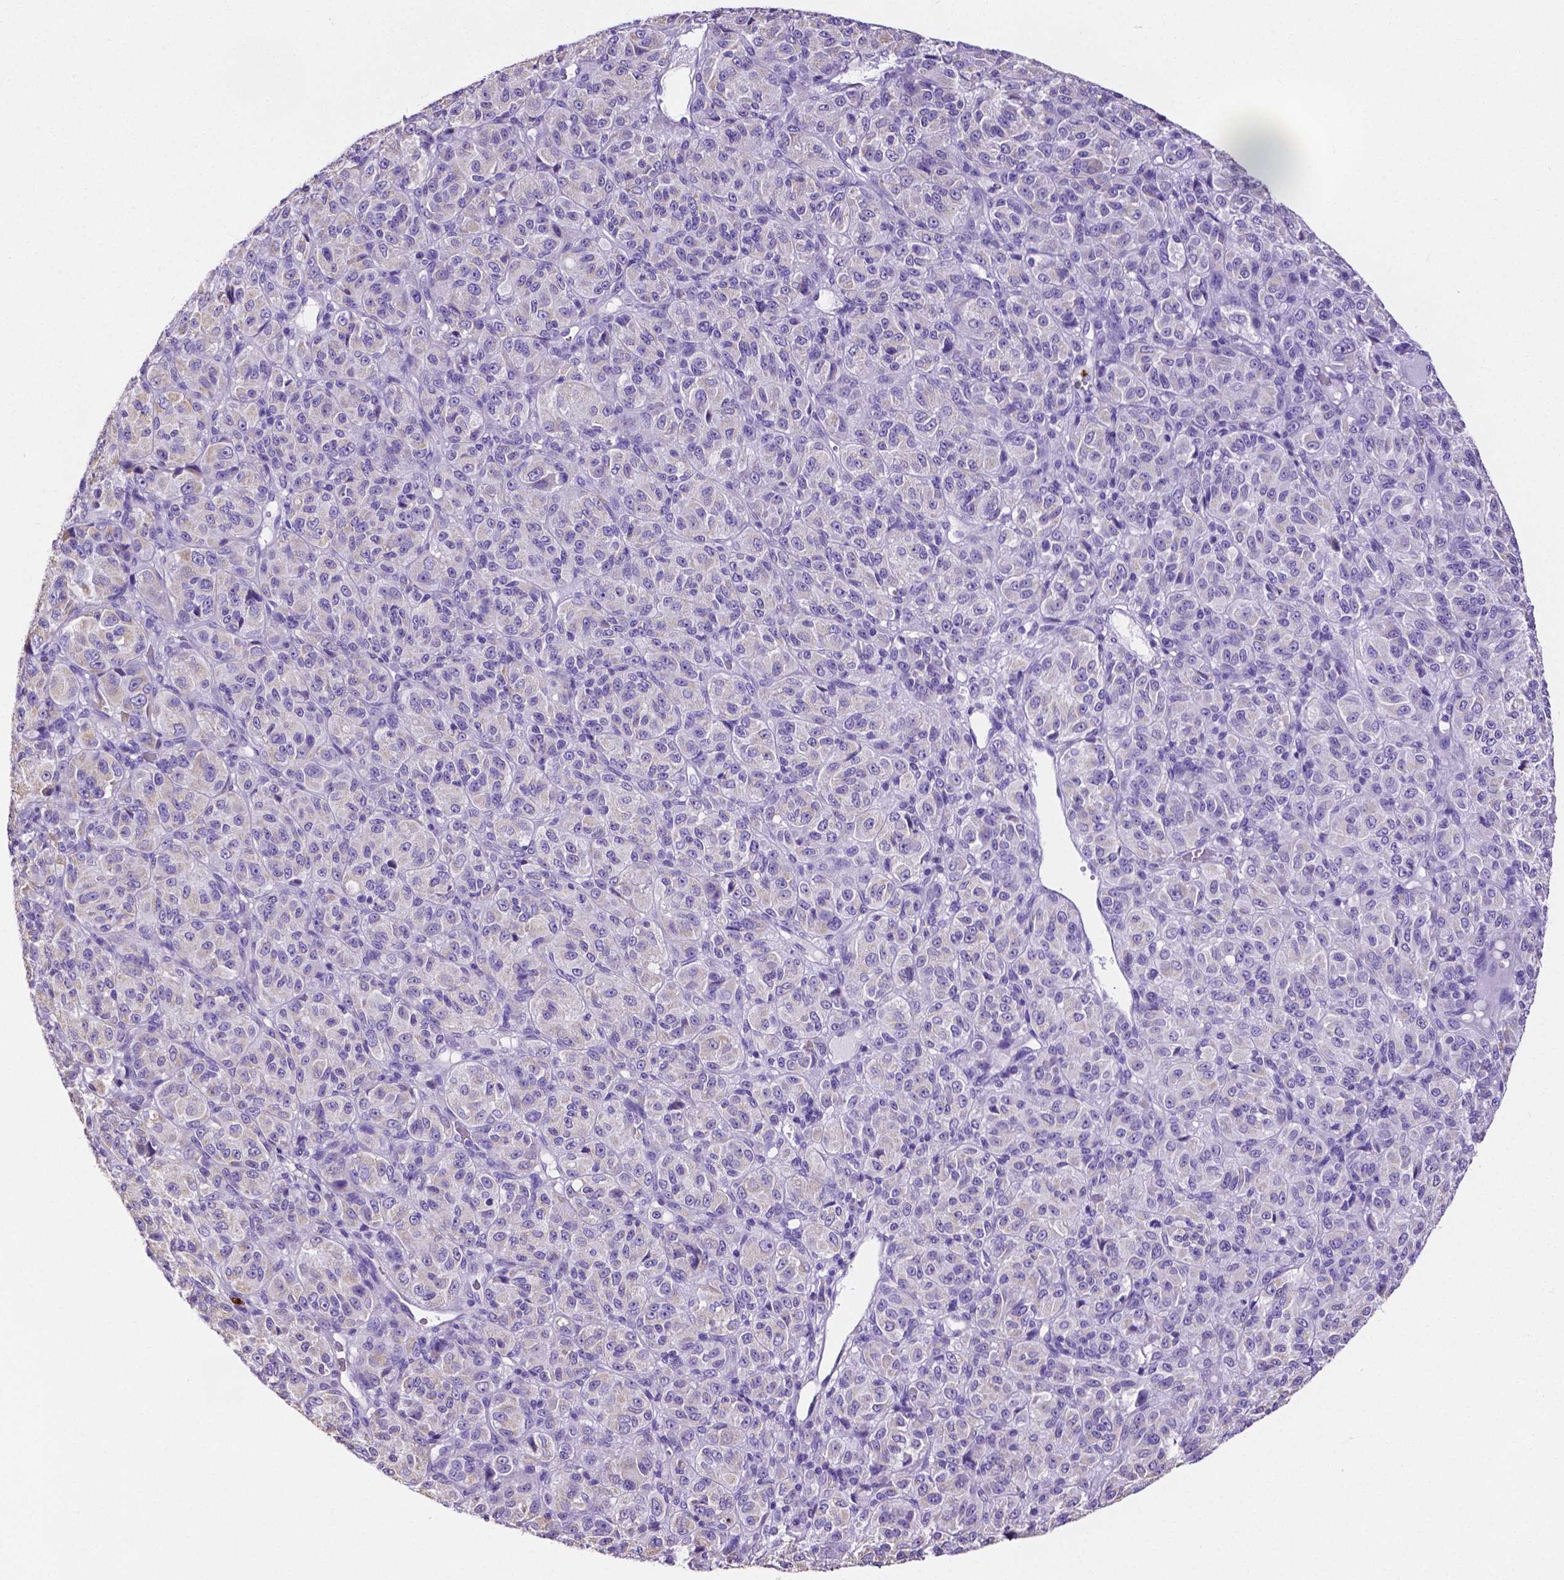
{"staining": {"intensity": "negative", "quantity": "none", "location": "none"}, "tissue": "melanoma", "cell_type": "Tumor cells", "image_type": "cancer", "snomed": [{"axis": "morphology", "description": "Malignant melanoma, Metastatic site"}, {"axis": "topography", "description": "Brain"}], "caption": "DAB immunohistochemical staining of melanoma exhibits no significant expression in tumor cells.", "gene": "MMP9", "patient": {"sex": "female", "age": 56}}